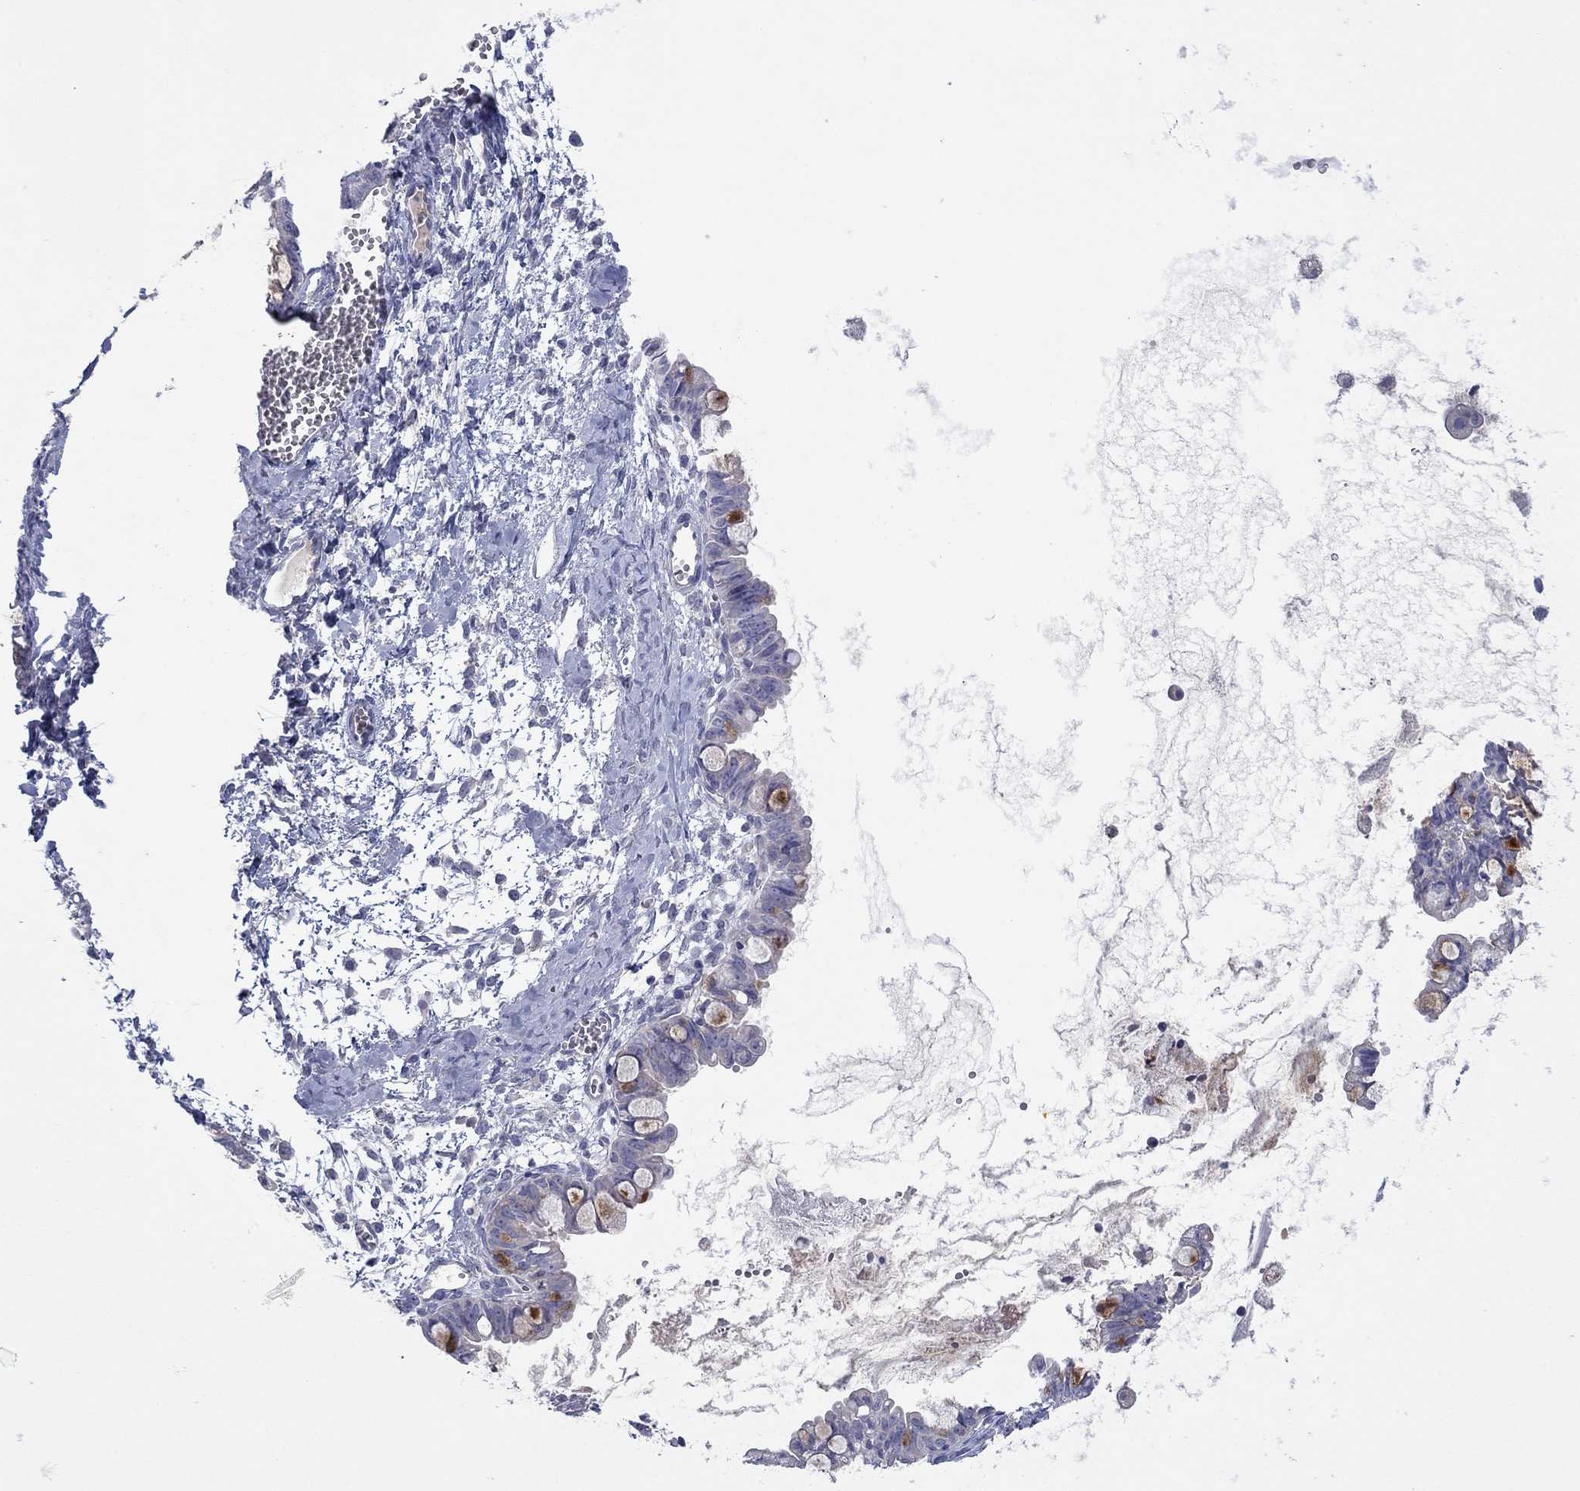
{"staining": {"intensity": "negative", "quantity": "none", "location": "none"}, "tissue": "ovarian cancer", "cell_type": "Tumor cells", "image_type": "cancer", "snomed": [{"axis": "morphology", "description": "Cystadenocarcinoma, mucinous, NOS"}, {"axis": "topography", "description": "Ovary"}], "caption": "There is no significant staining in tumor cells of ovarian cancer.", "gene": "PLCL2", "patient": {"sex": "female", "age": 63}}